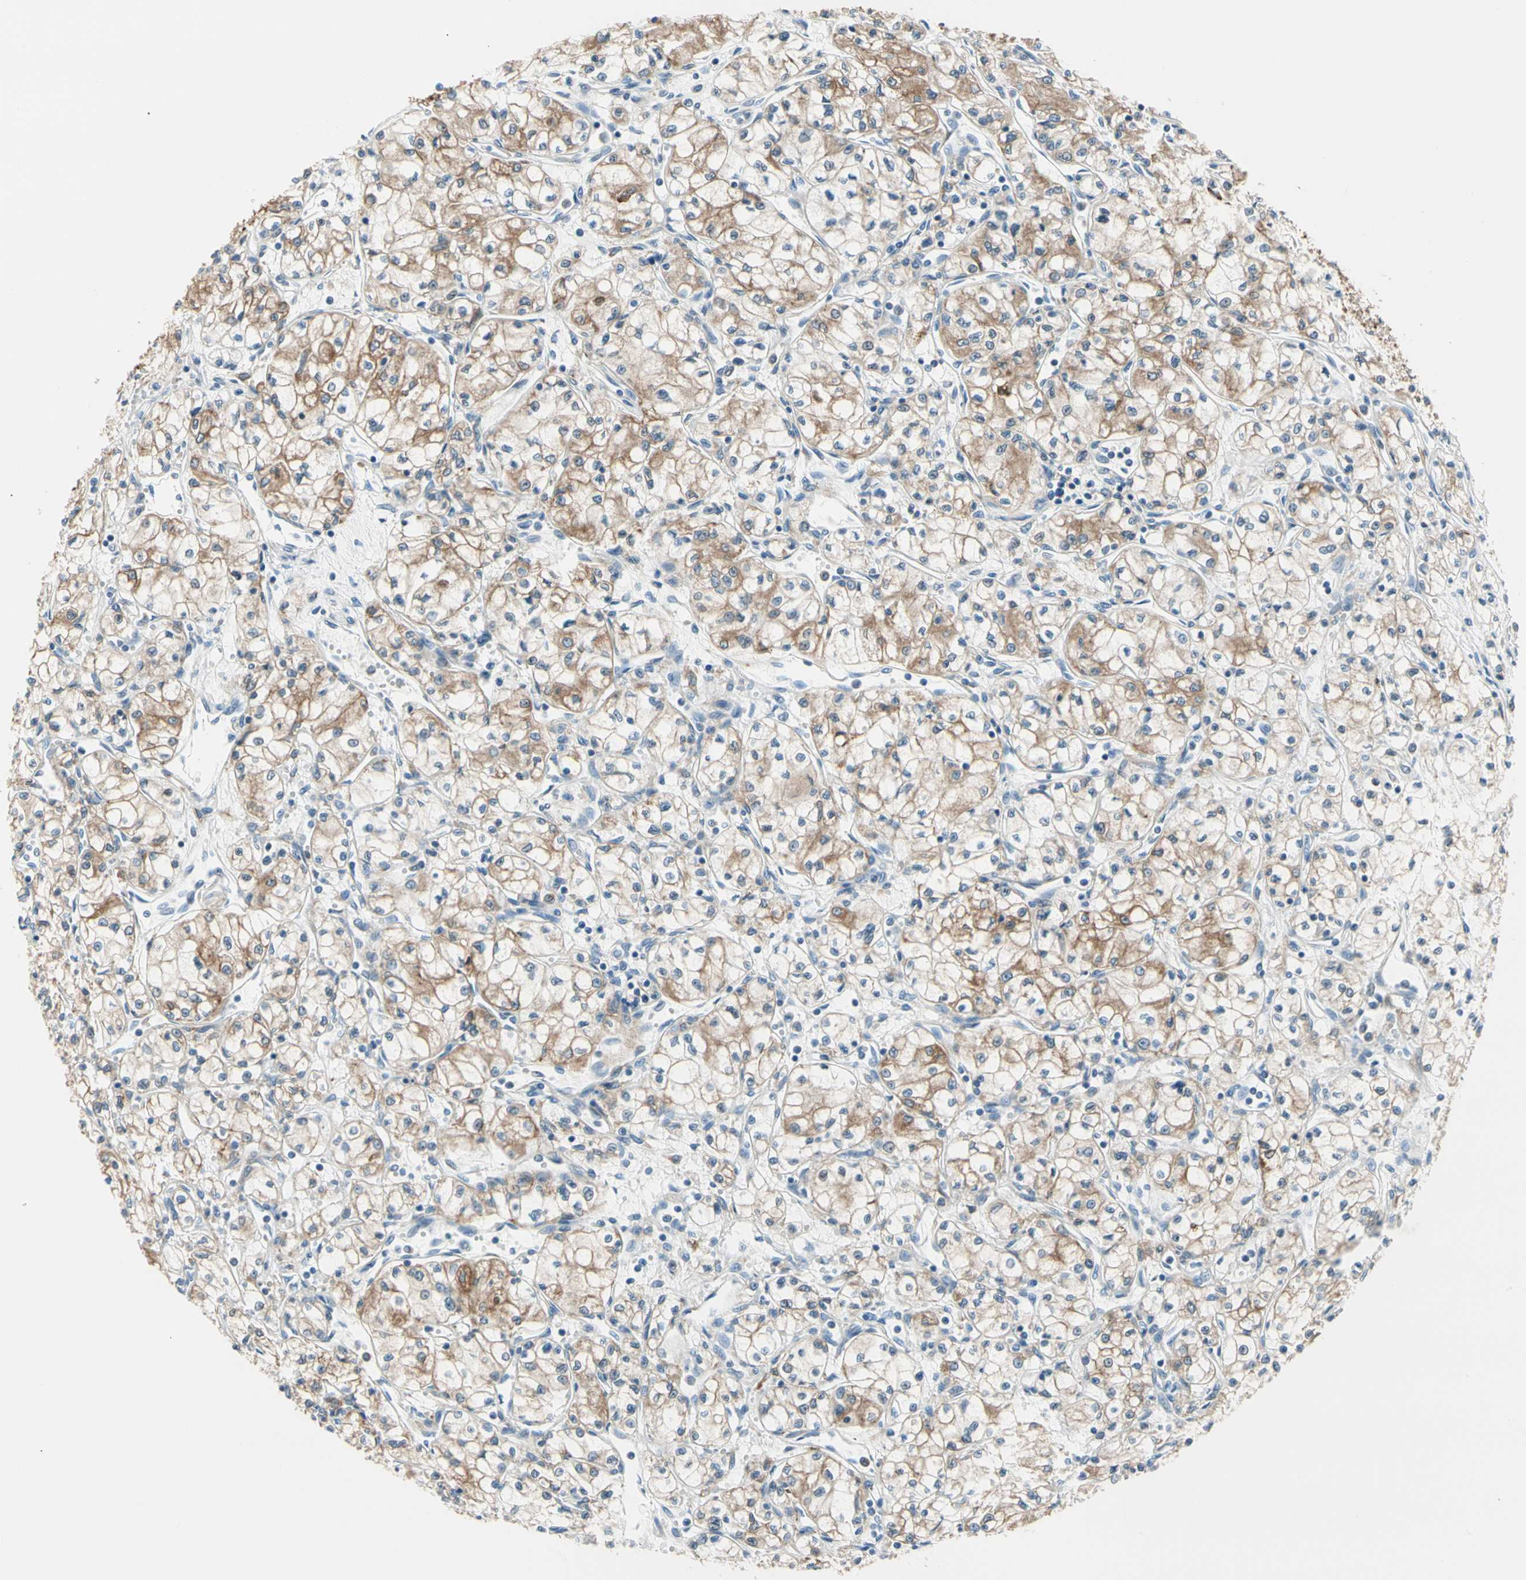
{"staining": {"intensity": "moderate", "quantity": ">75%", "location": "cytoplasmic/membranous"}, "tissue": "renal cancer", "cell_type": "Tumor cells", "image_type": "cancer", "snomed": [{"axis": "morphology", "description": "Normal tissue, NOS"}, {"axis": "morphology", "description": "Adenocarcinoma, NOS"}, {"axis": "topography", "description": "Kidney"}], "caption": "Human adenocarcinoma (renal) stained with a protein marker reveals moderate staining in tumor cells.", "gene": "LRPAP1", "patient": {"sex": "male", "age": 59}}